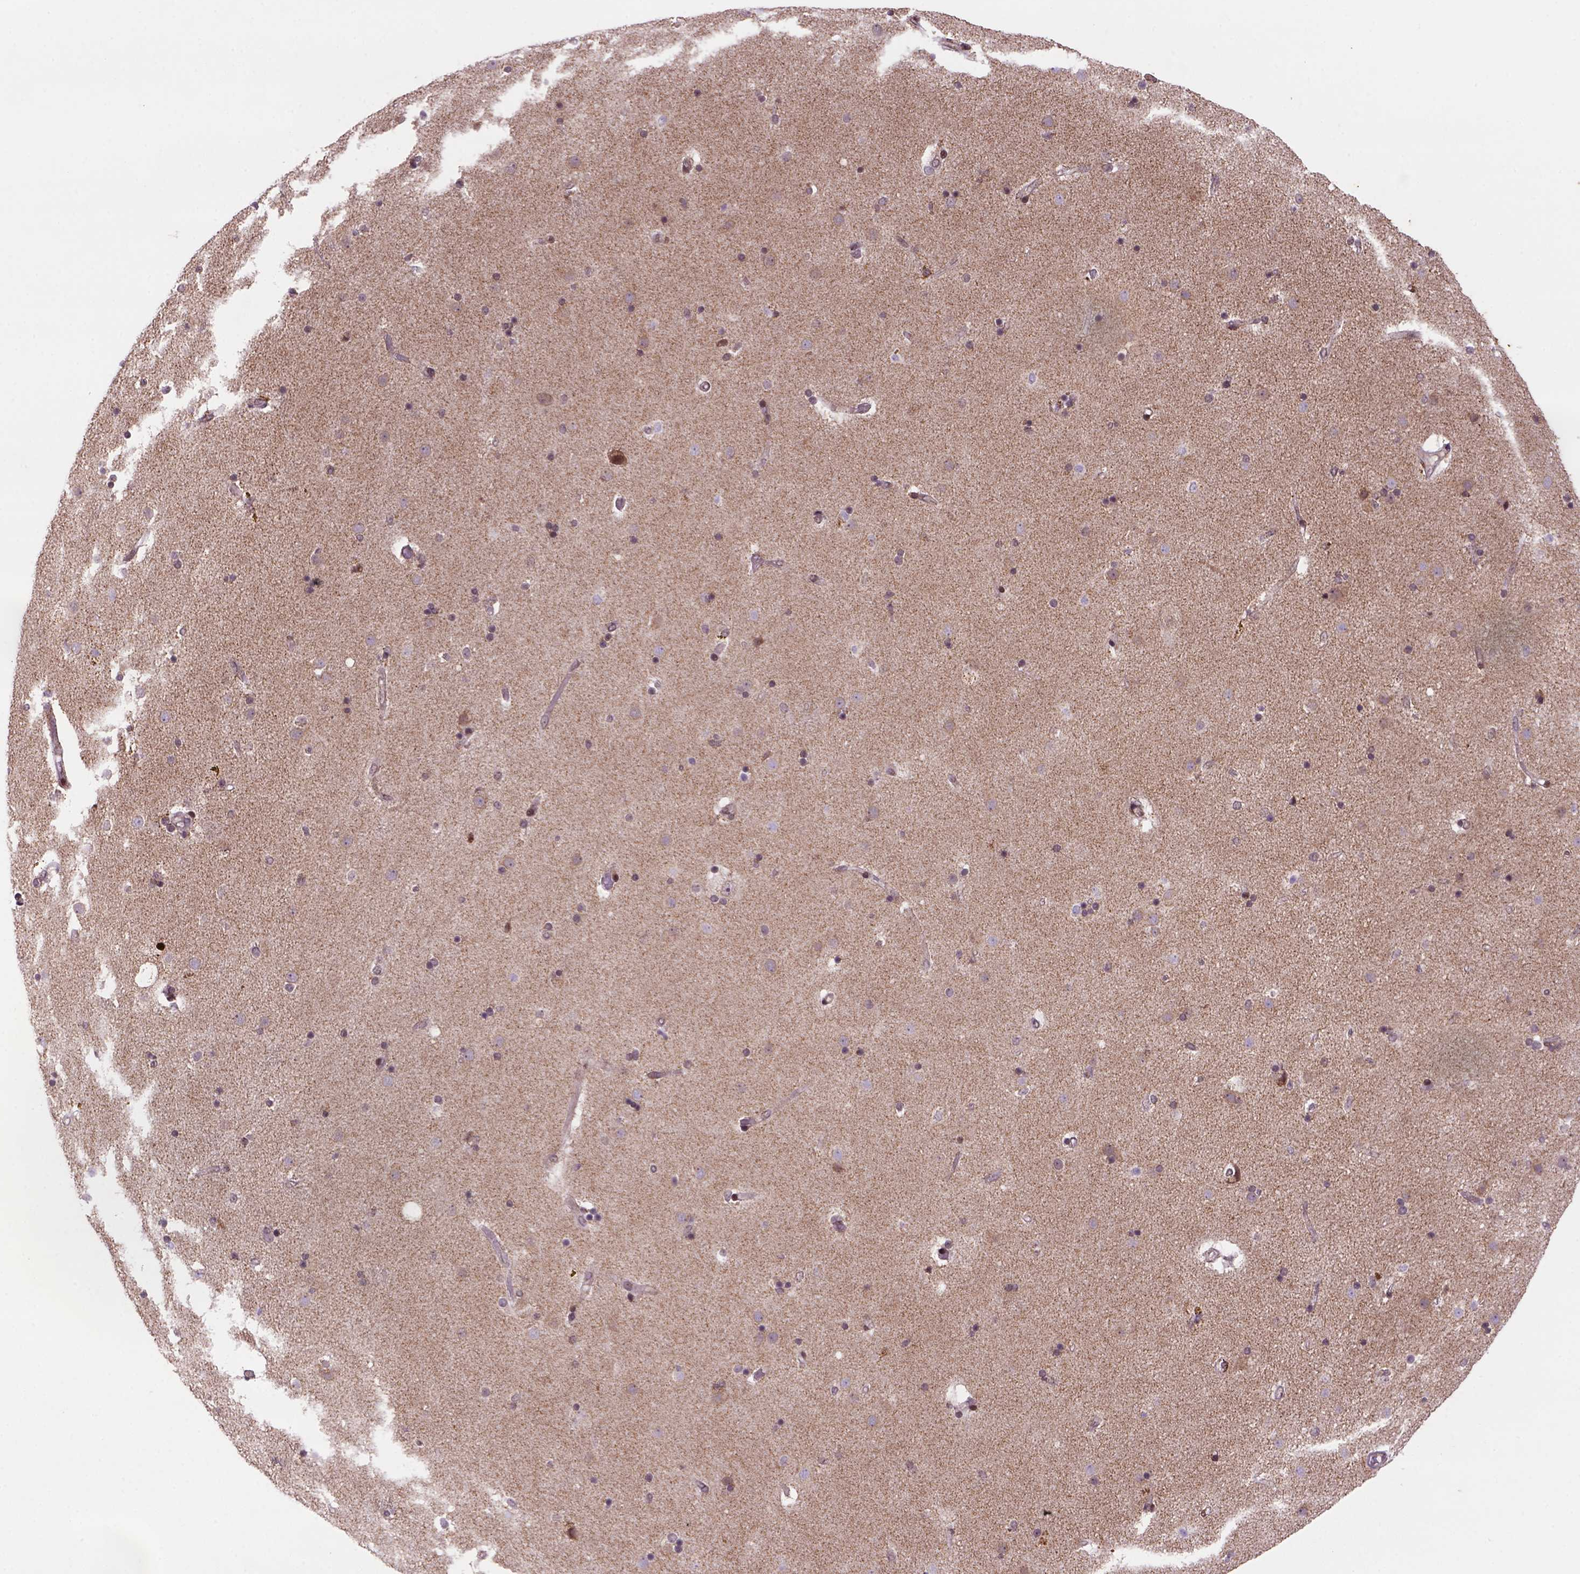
{"staining": {"intensity": "moderate", "quantity": ">75%", "location": "cytoplasmic/membranous"}, "tissue": "caudate", "cell_type": "Glial cells", "image_type": "normal", "snomed": [{"axis": "morphology", "description": "Normal tissue, NOS"}, {"axis": "topography", "description": "Lateral ventricle wall"}], "caption": "High-power microscopy captured an immunohistochemistry (IHC) histopathology image of normal caudate, revealing moderate cytoplasmic/membranous expression in approximately >75% of glial cells.", "gene": "FZD7", "patient": {"sex": "female", "age": 71}}